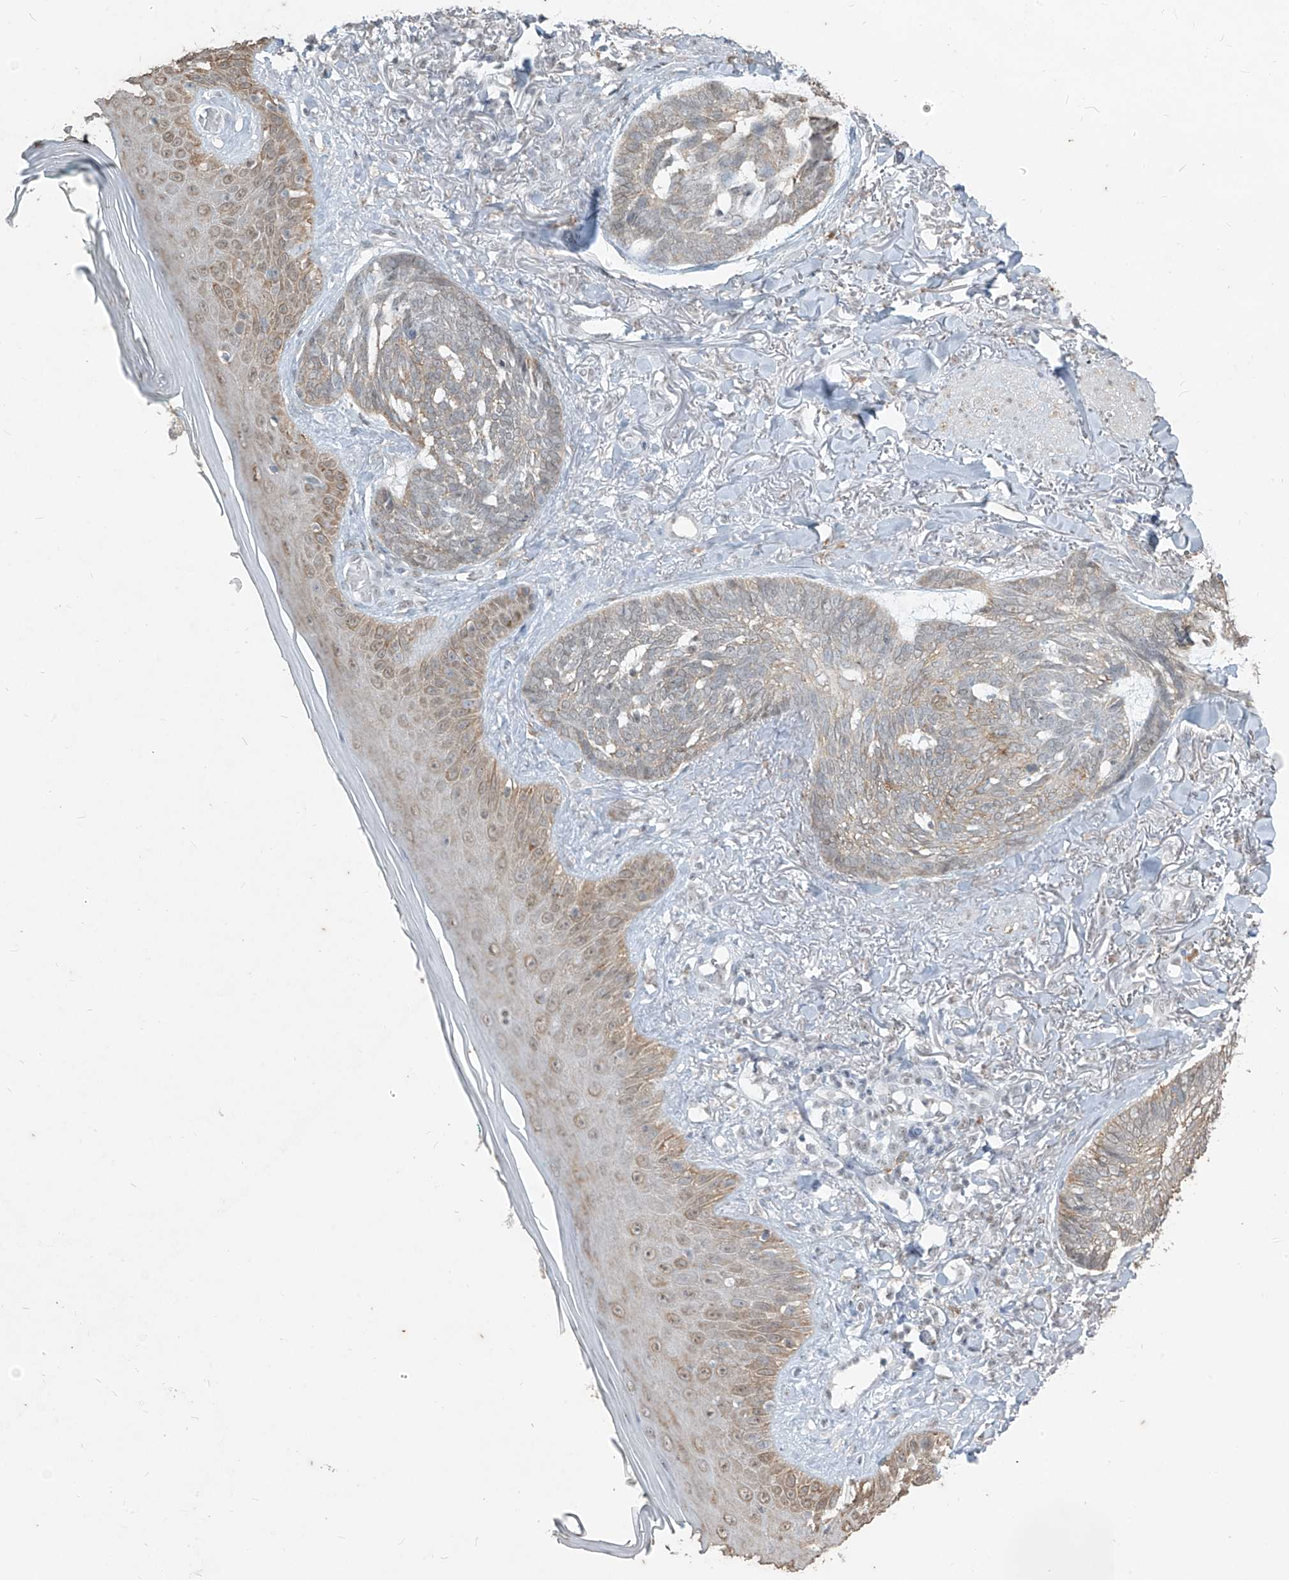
{"staining": {"intensity": "weak", "quantity": "25%-75%", "location": "cytoplasmic/membranous"}, "tissue": "skin cancer", "cell_type": "Tumor cells", "image_type": "cancer", "snomed": [{"axis": "morphology", "description": "Basal cell carcinoma"}, {"axis": "topography", "description": "Skin"}], "caption": "Skin cancer (basal cell carcinoma) tissue exhibits weak cytoplasmic/membranous staining in approximately 25%-75% of tumor cells The staining was performed using DAB (3,3'-diaminobenzidine), with brown indicating positive protein expression. Nuclei are stained blue with hematoxylin.", "gene": "TFEC", "patient": {"sex": "male", "age": 43}}